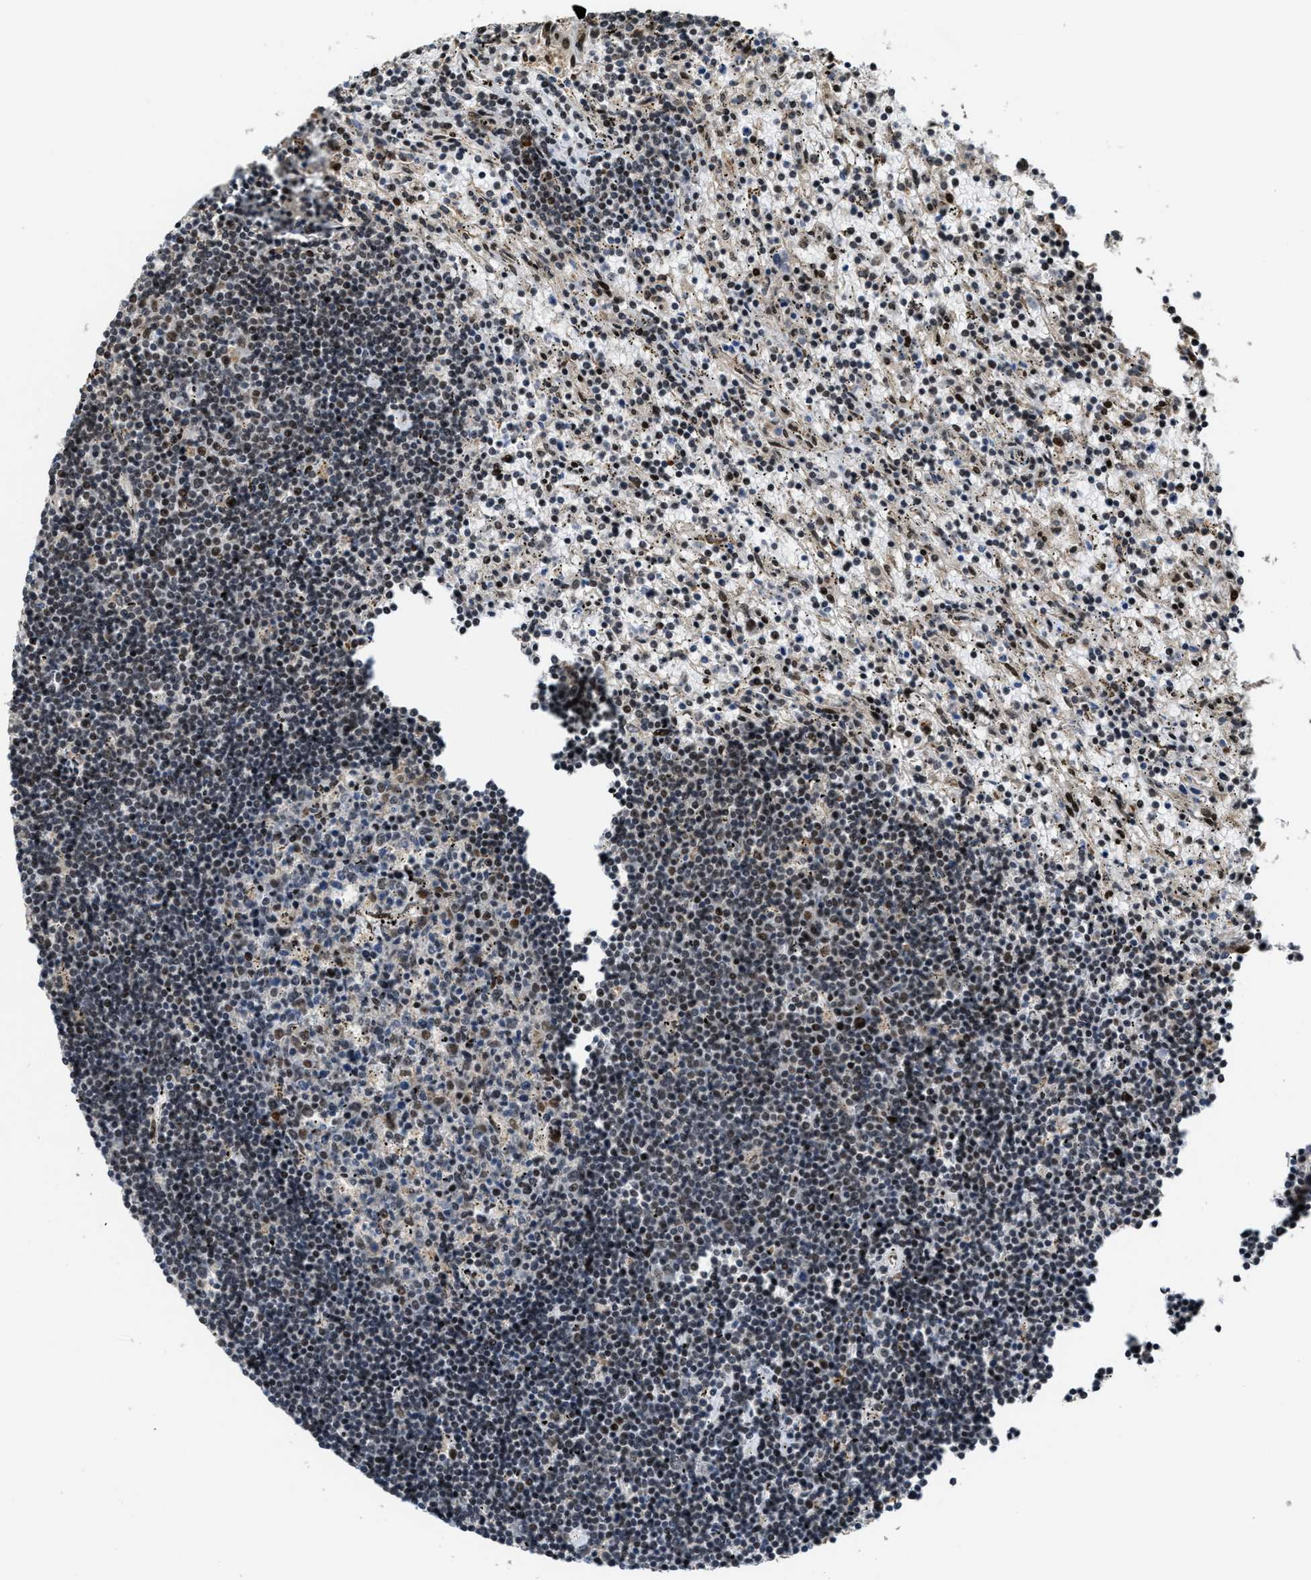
{"staining": {"intensity": "moderate", "quantity": "<25%", "location": "nuclear"}, "tissue": "lymphoma", "cell_type": "Tumor cells", "image_type": "cancer", "snomed": [{"axis": "morphology", "description": "Malignant lymphoma, non-Hodgkin's type, Low grade"}, {"axis": "topography", "description": "Spleen"}], "caption": "DAB immunohistochemical staining of human low-grade malignant lymphoma, non-Hodgkin's type demonstrates moderate nuclear protein staining in about <25% of tumor cells.", "gene": "SERTAD2", "patient": {"sex": "male", "age": 76}}